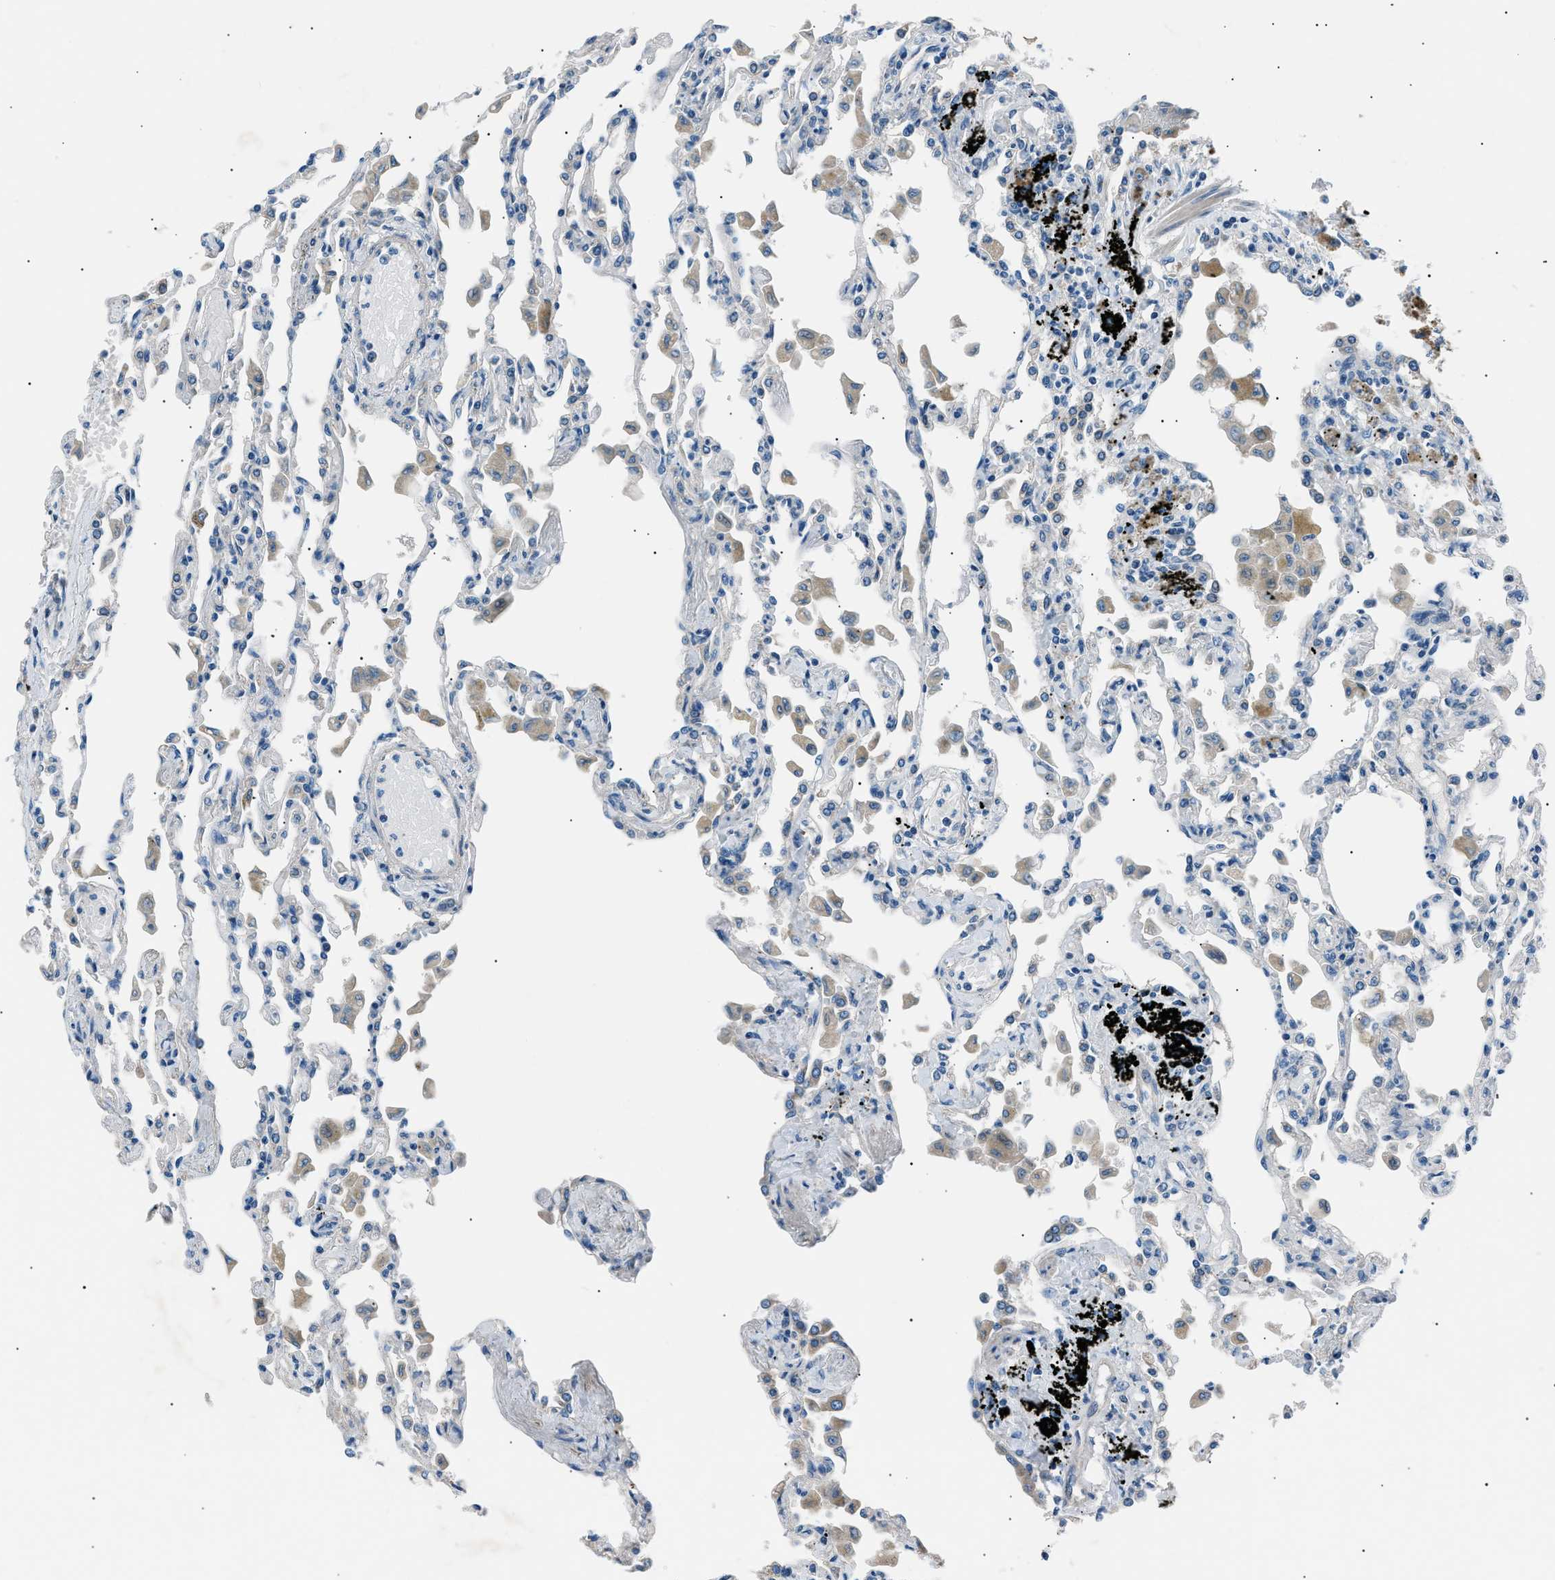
{"staining": {"intensity": "negative", "quantity": "none", "location": "none"}, "tissue": "lung", "cell_type": "Alveolar cells", "image_type": "normal", "snomed": [{"axis": "morphology", "description": "Normal tissue, NOS"}, {"axis": "topography", "description": "Bronchus"}, {"axis": "topography", "description": "Lung"}], "caption": "Alveolar cells are negative for brown protein staining in normal lung. (Stains: DAB (3,3'-diaminobenzidine) immunohistochemistry with hematoxylin counter stain, Microscopy: brightfield microscopy at high magnification).", "gene": "LRRC37B", "patient": {"sex": "female", "age": 49}}